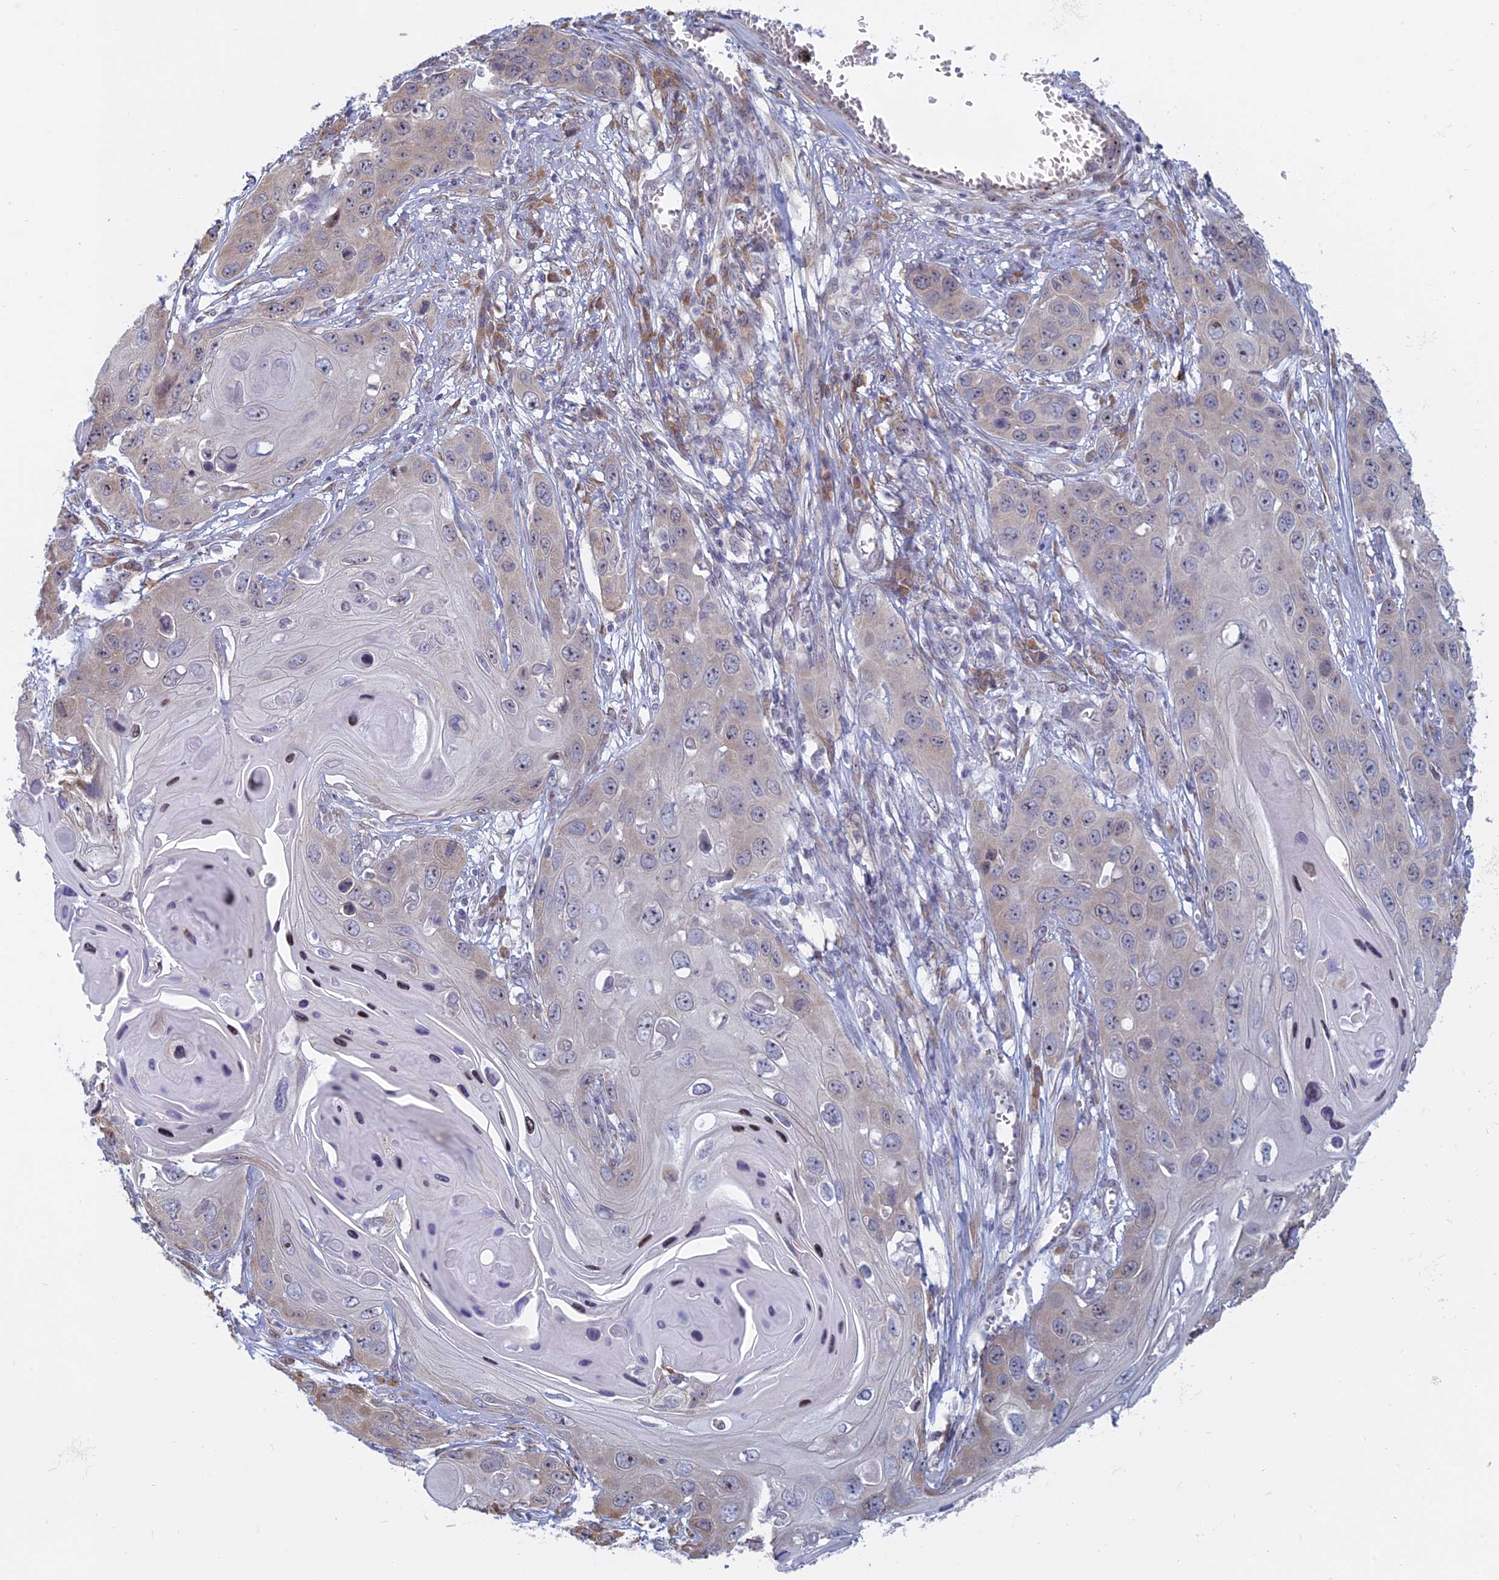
{"staining": {"intensity": "negative", "quantity": "none", "location": "none"}, "tissue": "skin cancer", "cell_type": "Tumor cells", "image_type": "cancer", "snomed": [{"axis": "morphology", "description": "Squamous cell carcinoma, NOS"}, {"axis": "topography", "description": "Skin"}], "caption": "DAB (3,3'-diaminobenzidine) immunohistochemical staining of human skin squamous cell carcinoma displays no significant staining in tumor cells.", "gene": "RPS19BP1", "patient": {"sex": "male", "age": 55}}